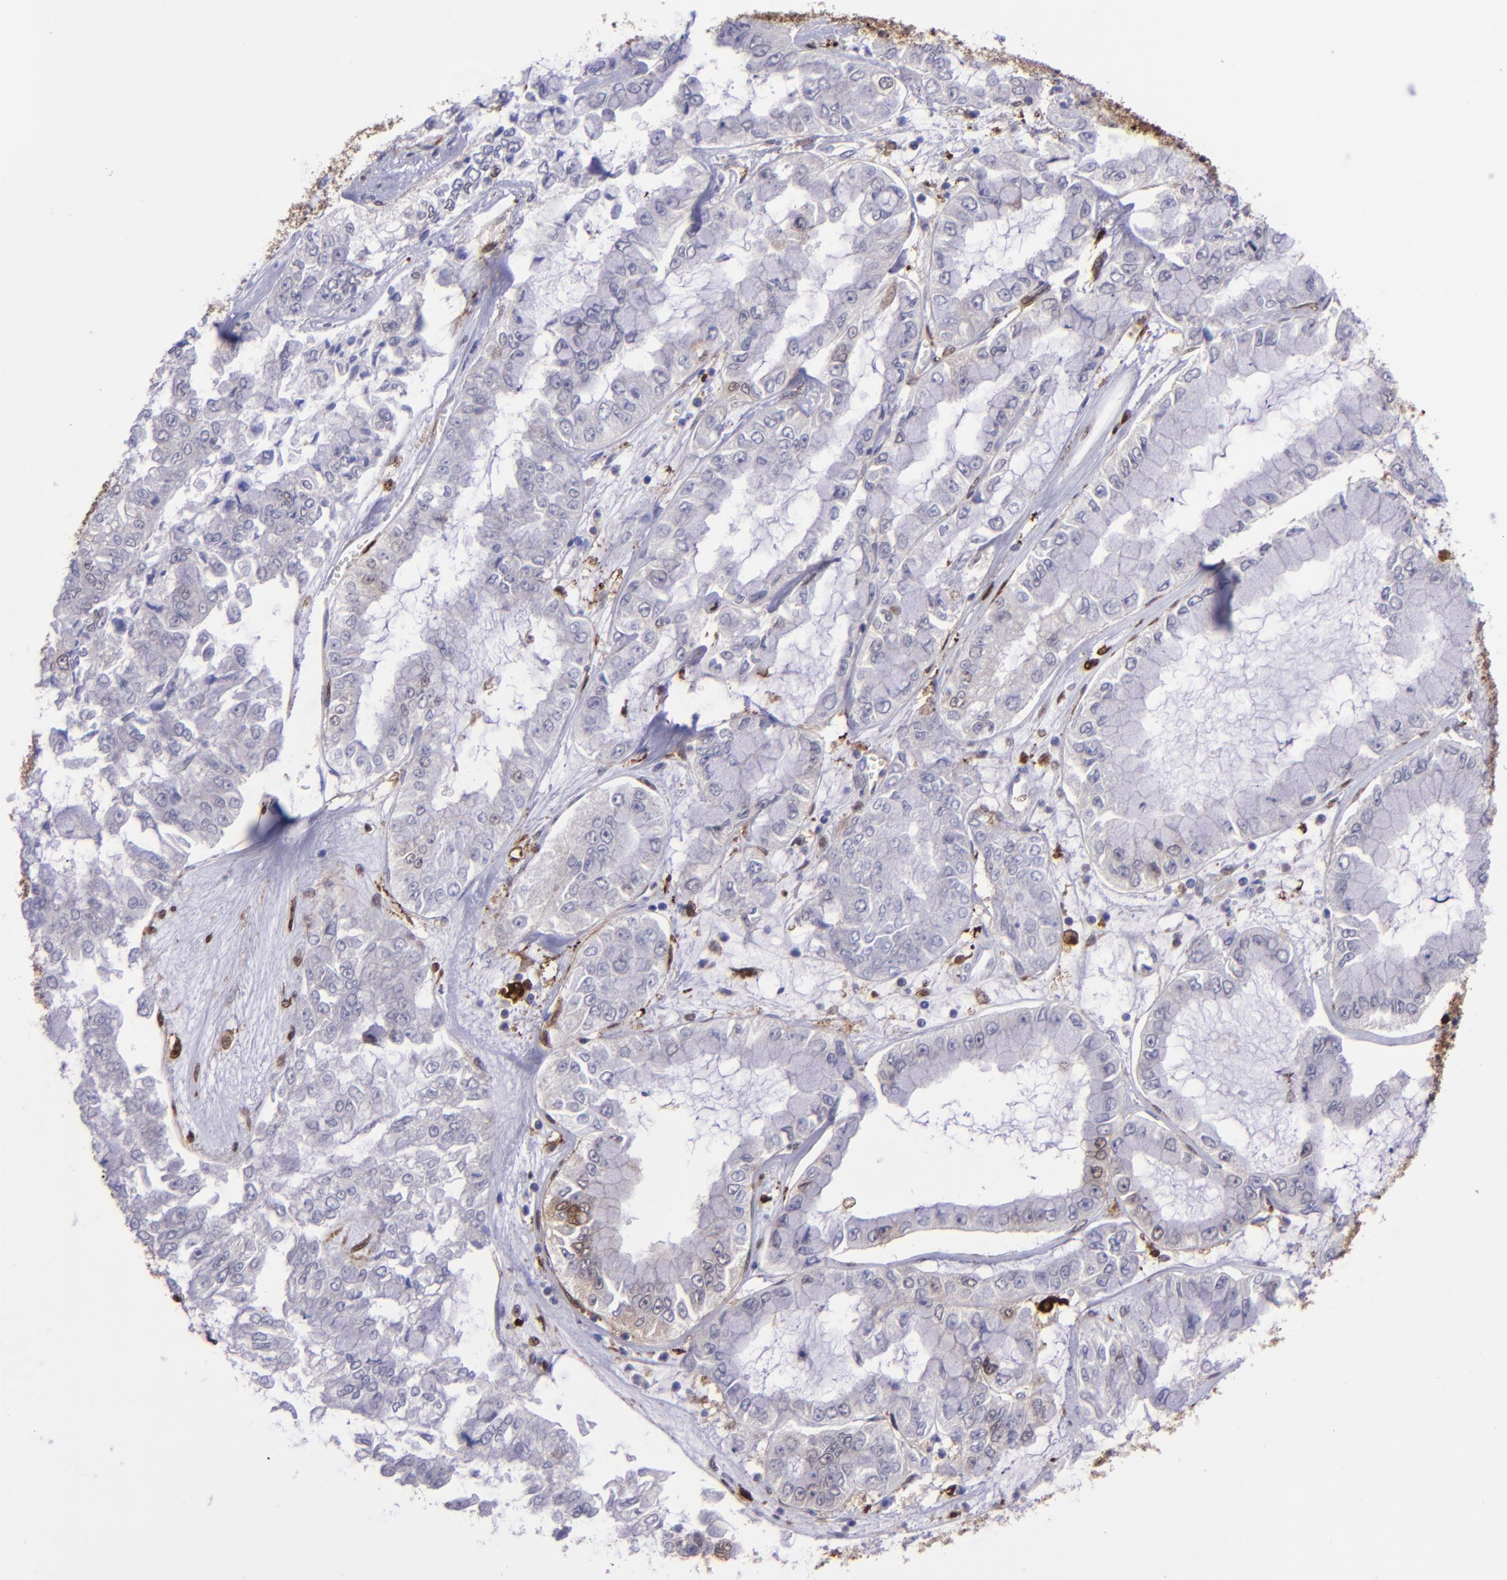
{"staining": {"intensity": "negative", "quantity": "none", "location": "none"}, "tissue": "liver cancer", "cell_type": "Tumor cells", "image_type": "cancer", "snomed": [{"axis": "morphology", "description": "Cholangiocarcinoma"}, {"axis": "topography", "description": "Liver"}], "caption": "A photomicrograph of human cholangiocarcinoma (liver) is negative for staining in tumor cells.", "gene": "TYMP", "patient": {"sex": "female", "age": 79}}